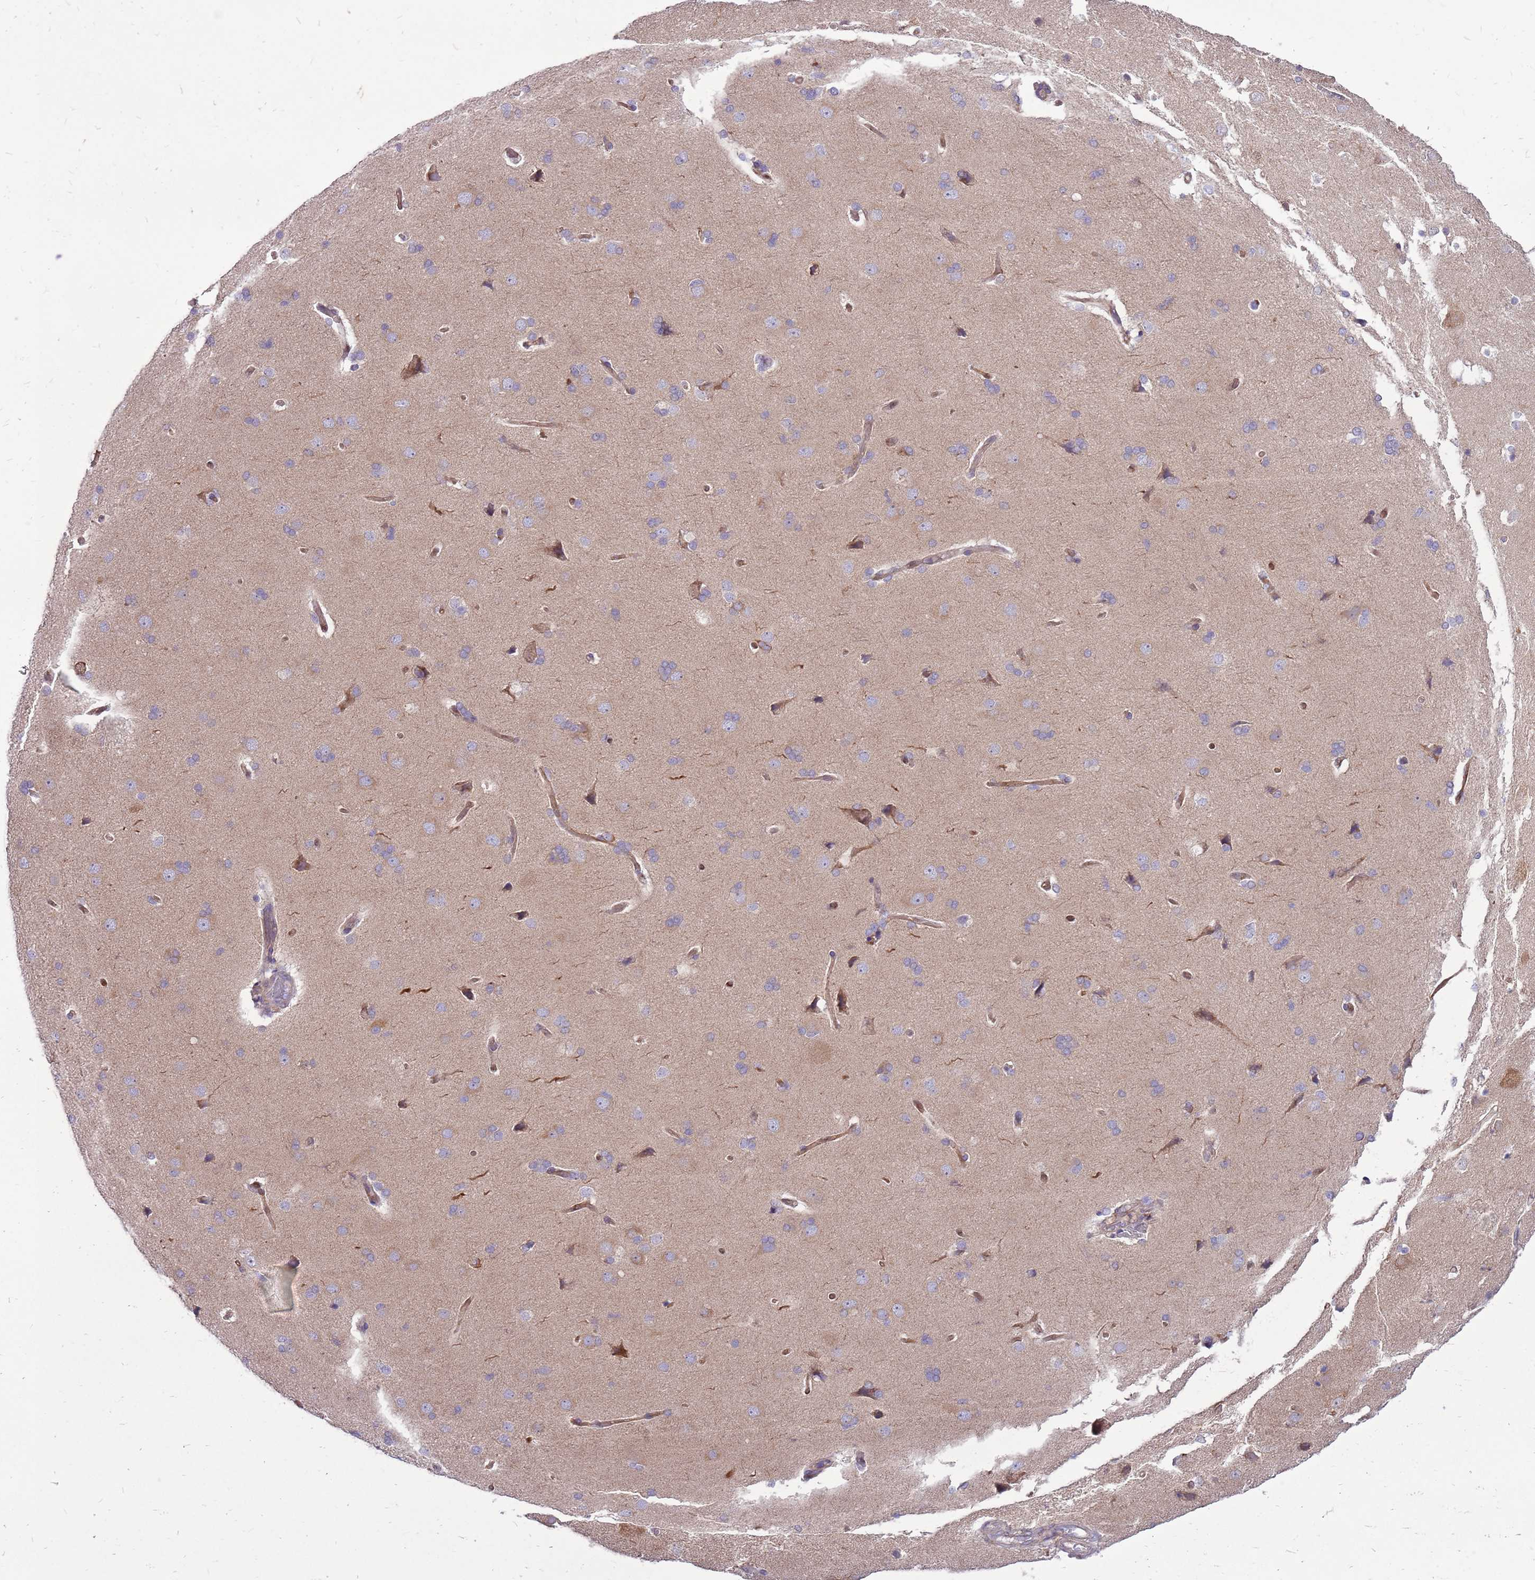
{"staining": {"intensity": "moderate", "quantity": ">75%", "location": "cytoplasmic/membranous"}, "tissue": "cerebral cortex", "cell_type": "Endothelial cells", "image_type": "normal", "snomed": [{"axis": "morphology", "description": "Normal tissue, NOS"}, {"axis": "topography", "description": "Cerebral cortex"}], "caption": "DAB immunohistochemical staining of benign human cerebral cortex reveals moderate cytoplasmic/membranous protein positivity in approximately >75% of endothelial cells.", "gene": "WDR90", "patient": {"sex": "male", "age": 62}}